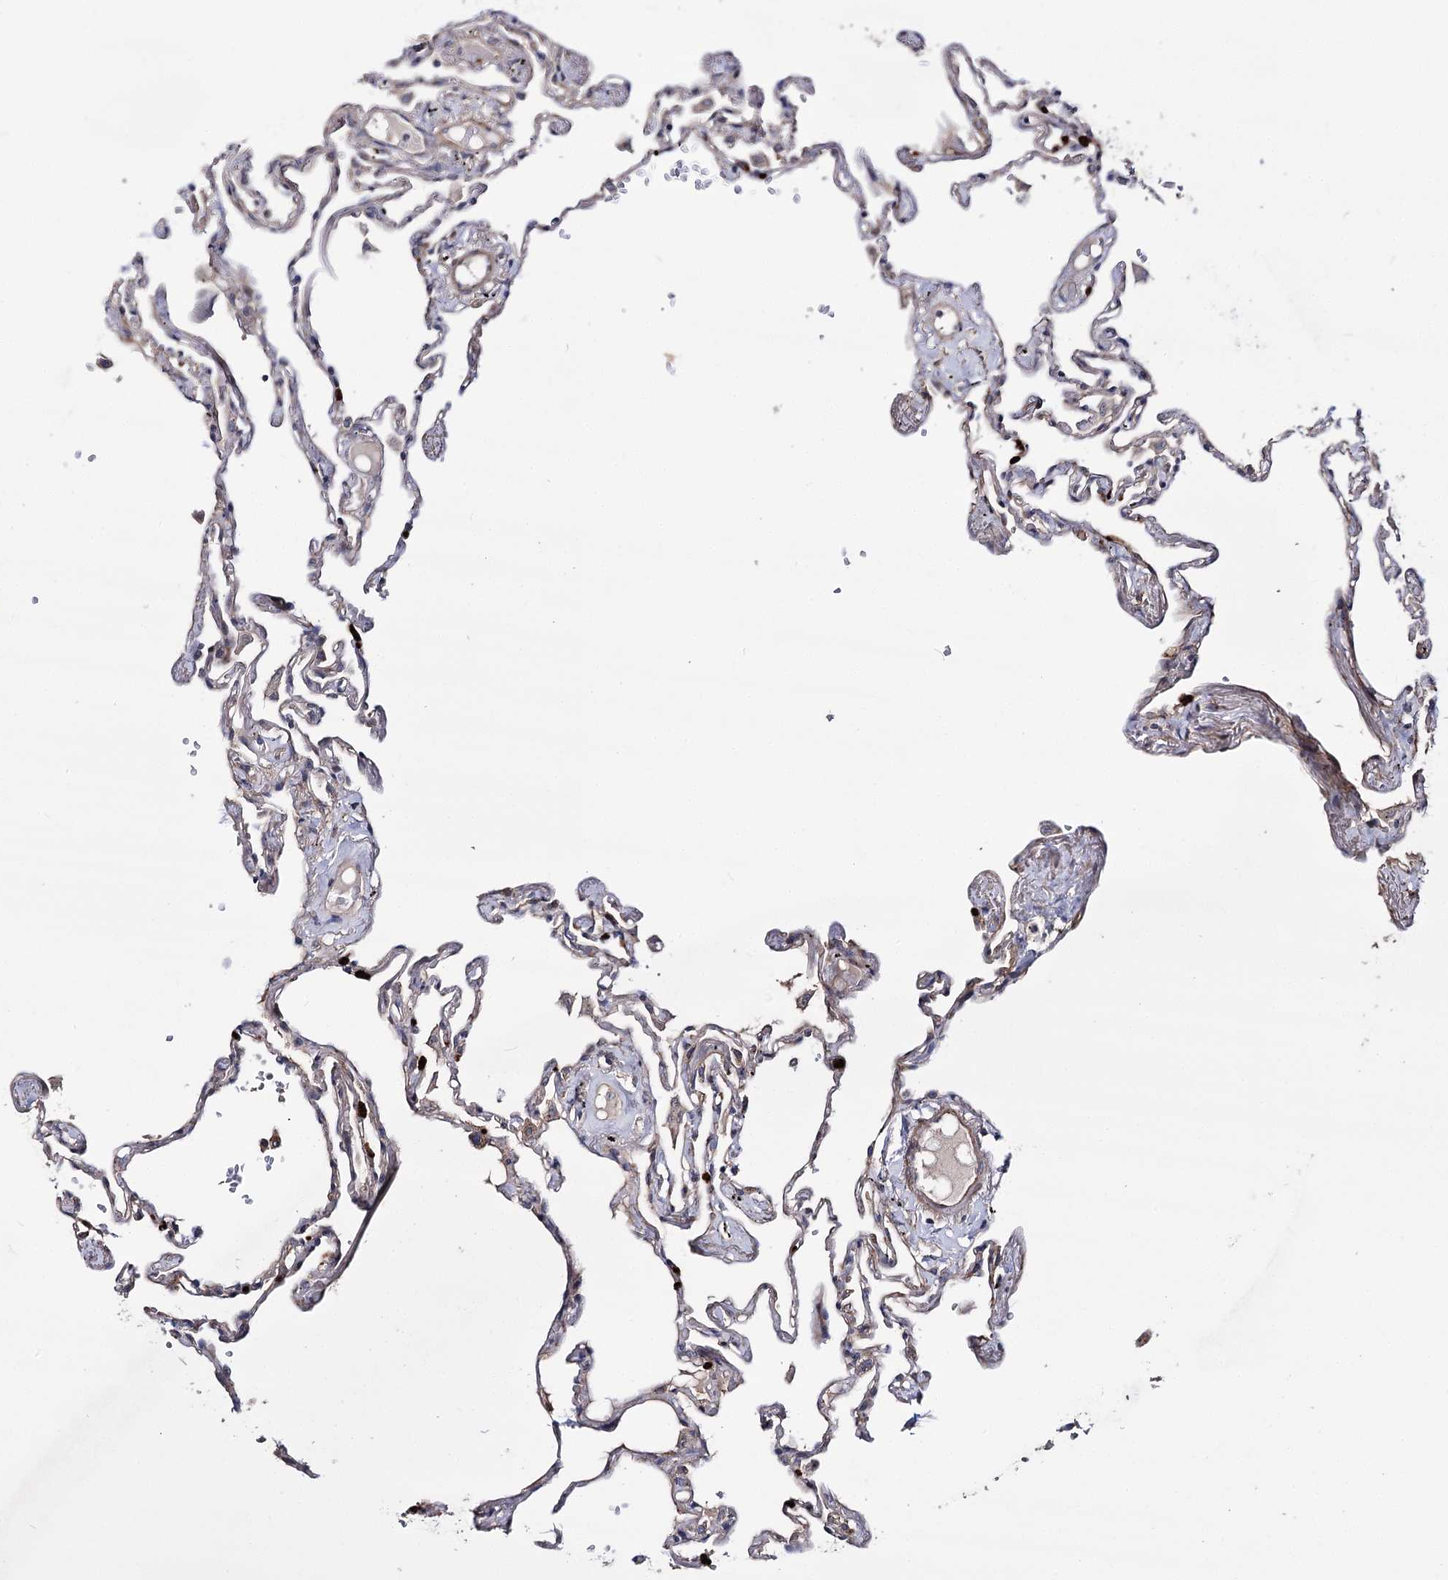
{"staining": {"intensity": "weak", "quantity": "25%-75%", "location": "cytoplasmic/membranous"}, "tissue": "lung", "cell_type": "Alveolar cells", "image_type": "normal", "snomed": [{"axis": "morphology", "description": "Normal tissue, NOS"}, {"axis": "topography", "description": "Lung"}], "caption": "The histopathology image exhibits a brown stain indicating the presence of a protein in the cytoplasmic/membranous of alveolar cells in lung. (DAB (3,3'-diaminobenzidine) IHC, brown staining for protein, blue staining for nuclei).", "gene": "MINDY3", "patient": {"sex": "female", "age": 67}}